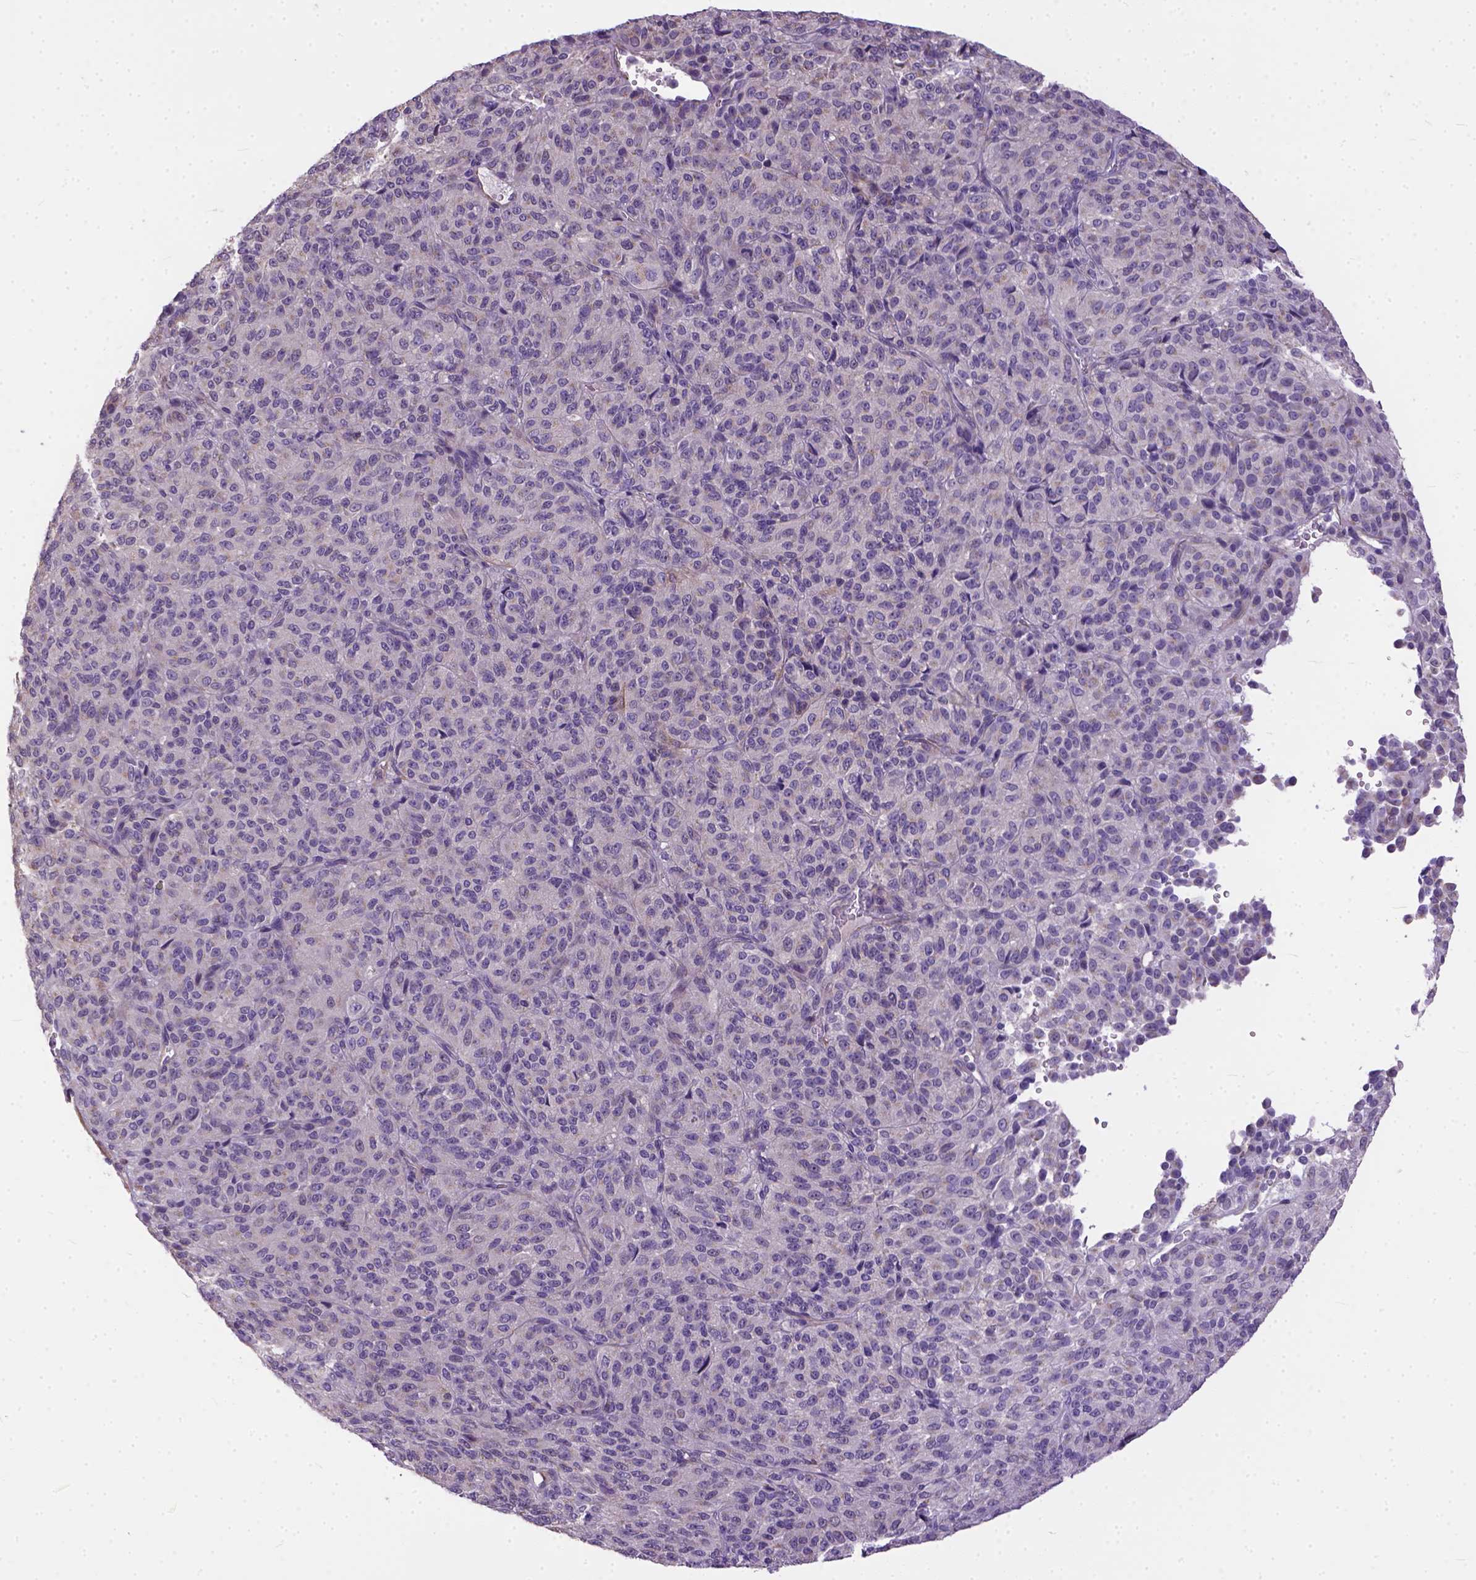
{"staining": {"intensity": "negative", "quantity": "none", "location": "none"}, "tissue": "melanoma", "cell_type": "Tumor cells", "image_type": "cancer", "snomed": [{"axis": "morphology", "description": "Malignant melanoma, Metastatic site"}, {"axis": "topography", "description": "Brain"}], "caption": "Melanoma was stained to show a protein in brown. There is no significant expression in tumor cells.", "gene": "BANF2", "patient": {"sex": "female", "age": 56}}